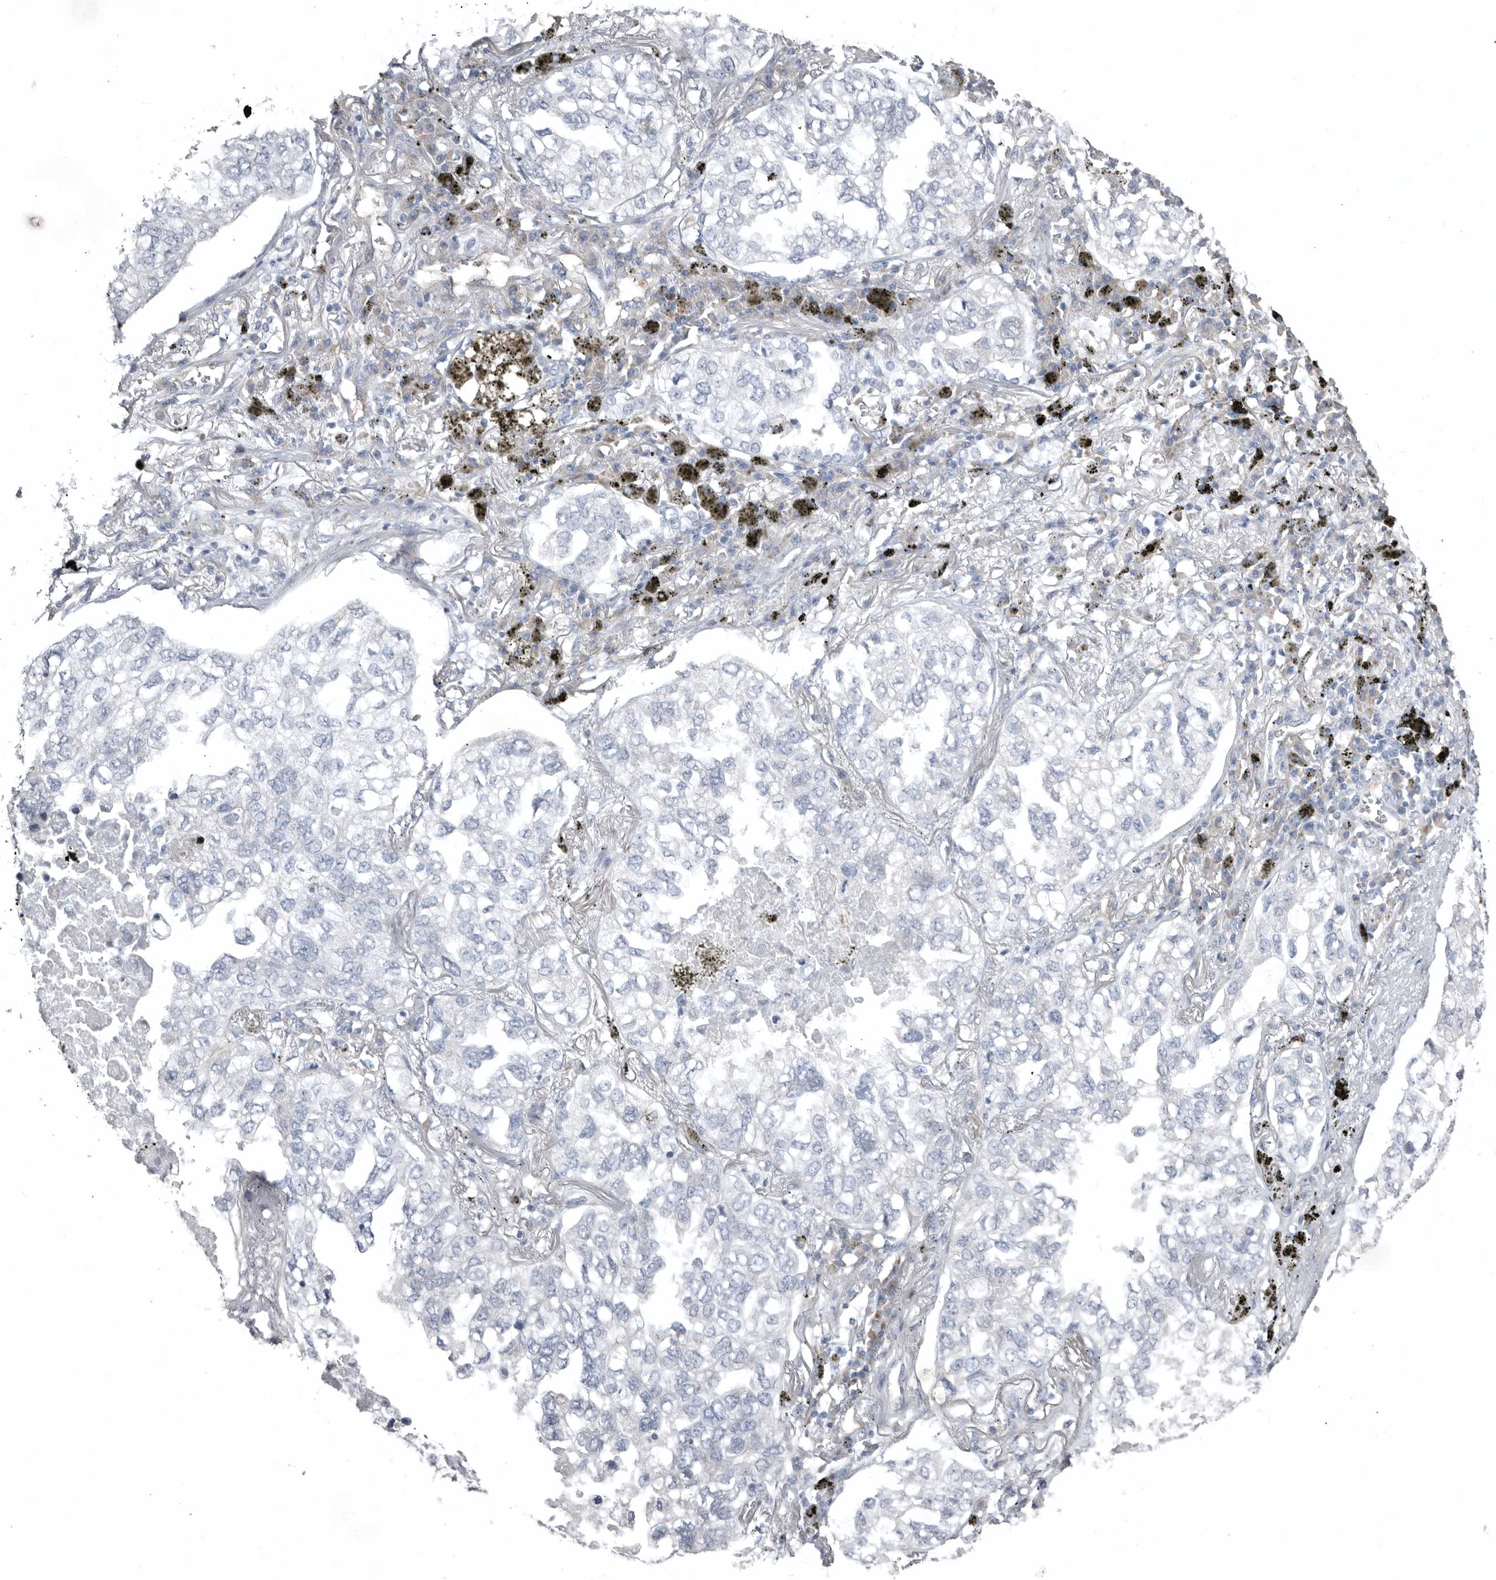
{"staining": {"intensity": "negative", "quantity": "none", "location": "none"}, "tissue": "lung cancer", "cell_type": "Tumor cells", "image_type": "cancer", "snomed": [{"axis": "morphology", "description": "Adenocarcinoma, NOS"}, {"axis": "topography", "description": "Lung"}], "caption": "Tumor cells show no significant expression in lung cancer. (DAB immunohistochemistry visualized using brightfield microscopy, high magnification).", "gene": "ZNF114", "patient": {"sex": "male", "age": 65}}